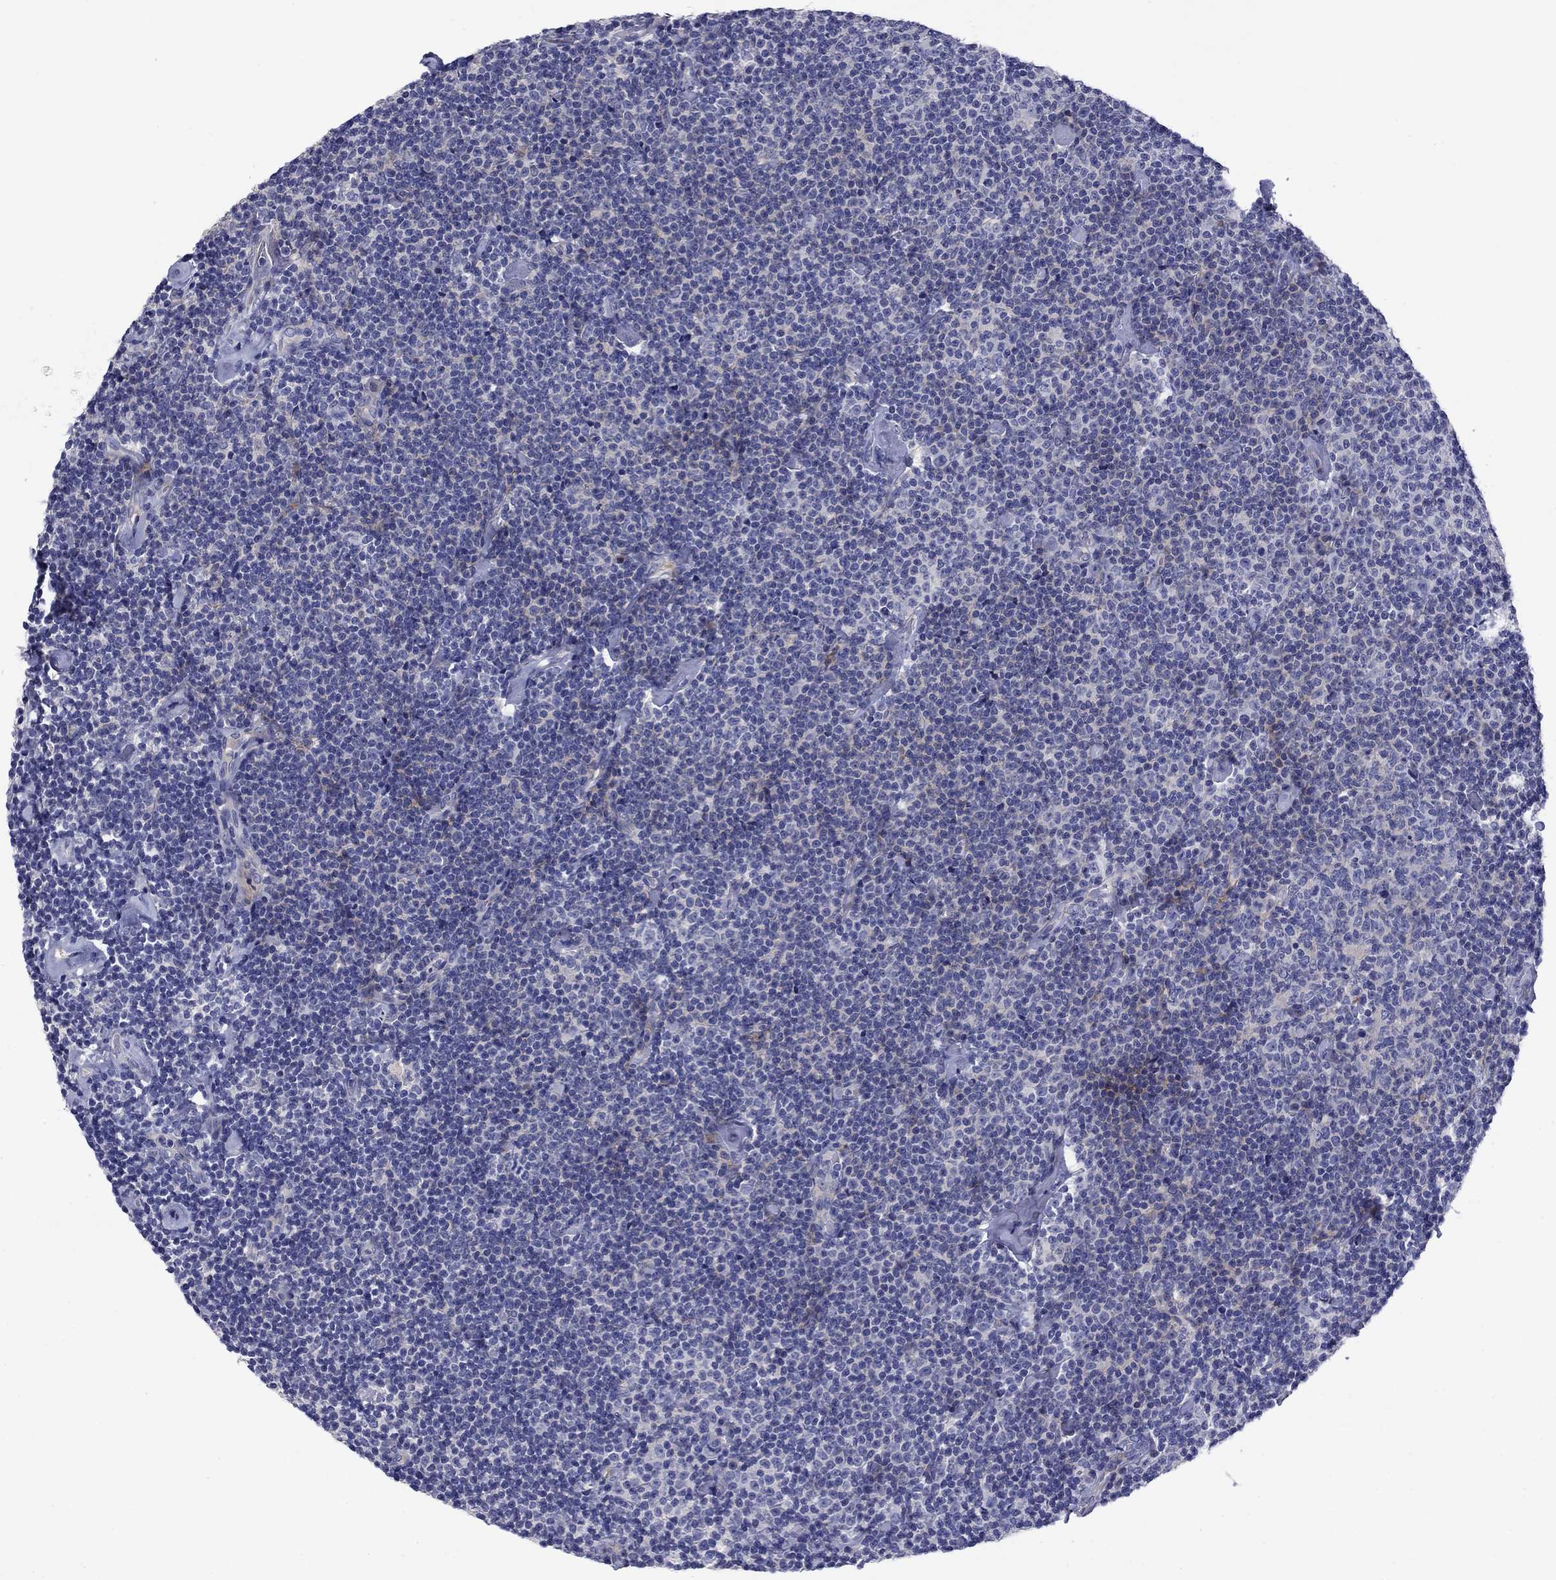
{"staining": {"intensity": "negative", "quantity": "none", "location": "none"}, "tissue": "lymphoma", "cell_type": "Tumor cells", "image_type": "cancer", "snomed": [{"axis": "morphology", "description": "Malignant lymphoma, non-Hodgkin's type, Low grade"}, {"axis": "topography", "description": "Lymph node"}], "caption": "Immunohistochemistry micrograph of human malignant lymphoma, non-Hodgkin's type (low-grade) stained for a protein (brown), which exhibits no expression in tumor cells.", "gene": "CNDP1", "patient": {"sex": "male", "age": 81}}